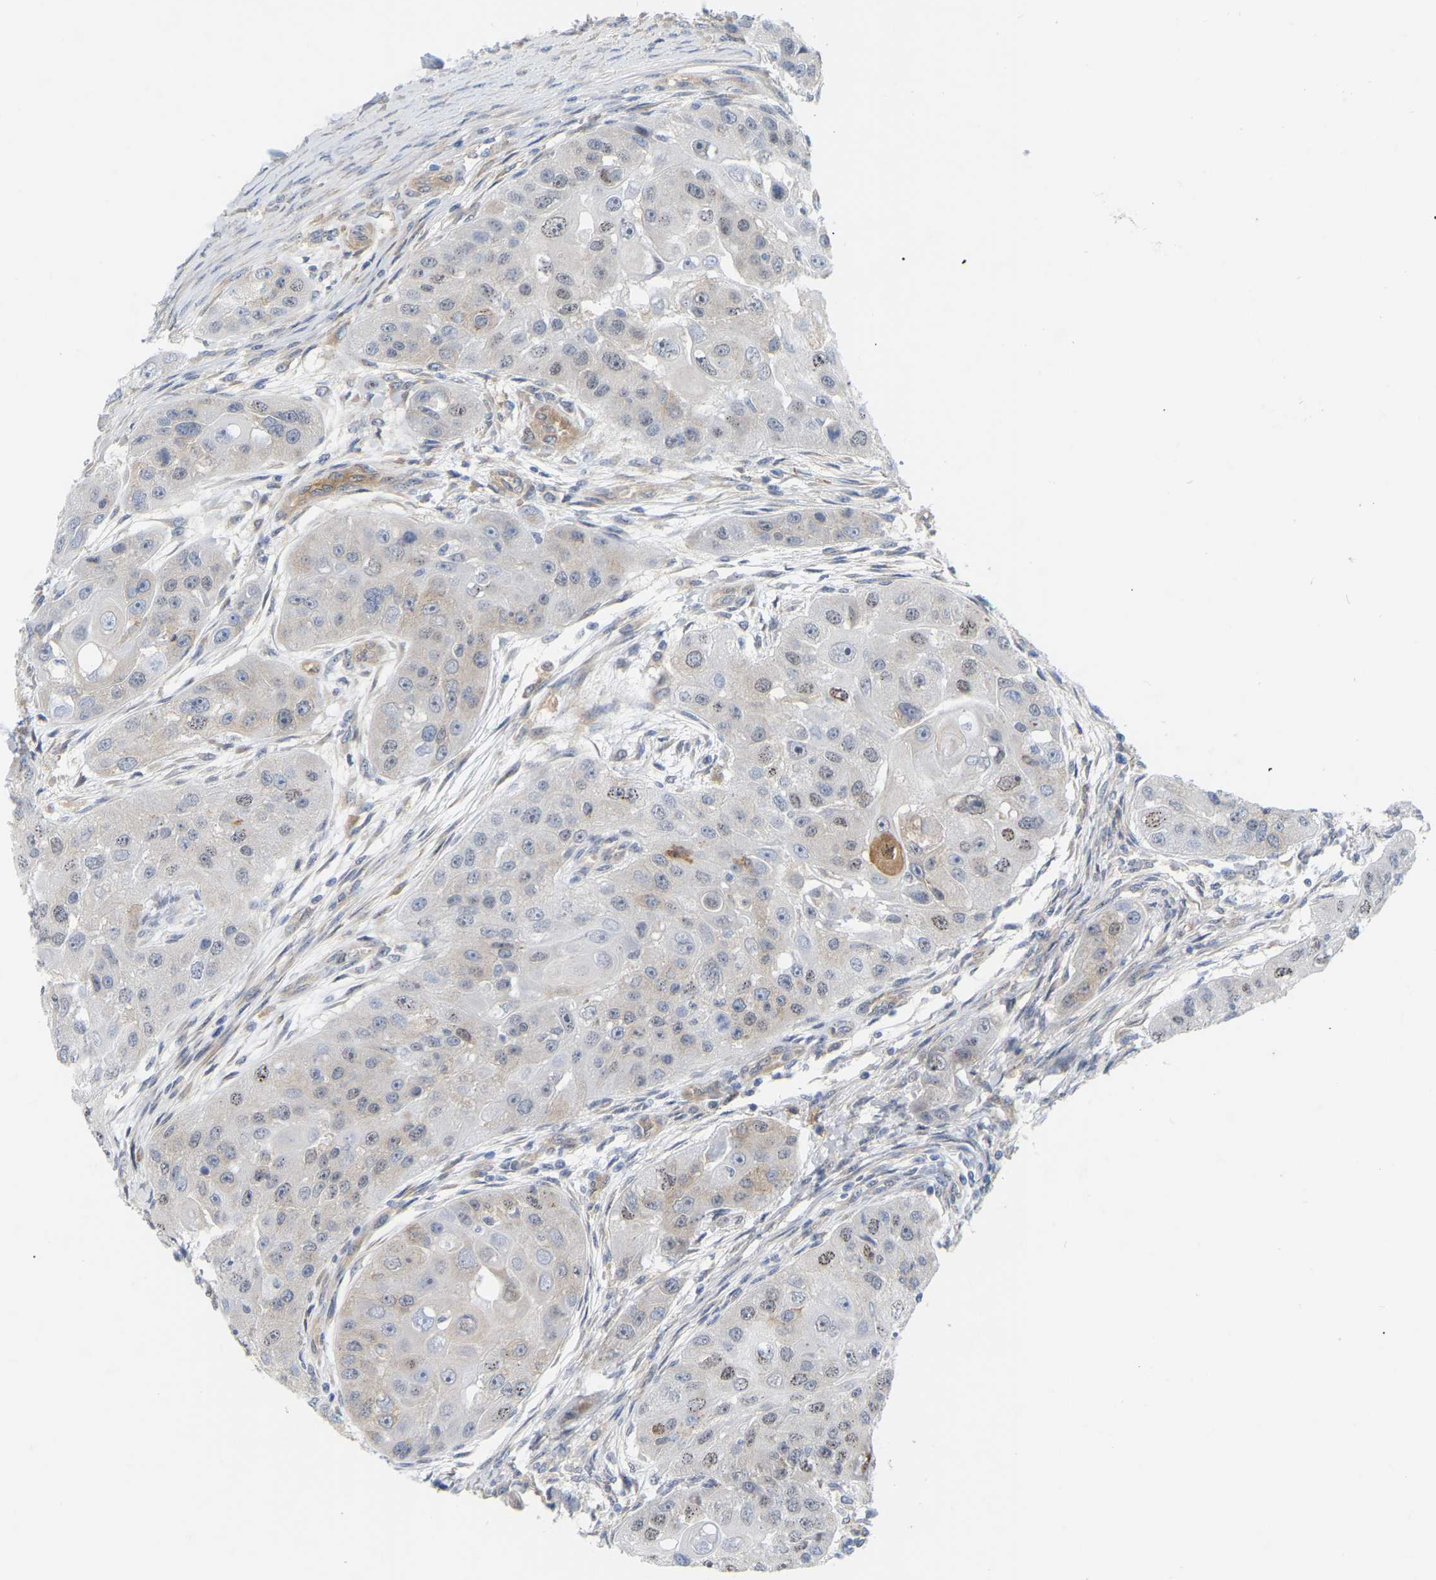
{"staining": {"intensity": "negative", "quantity": "none", "location": "none"}, "tissue": "head and neck cancer", "cell_type": "Tumor cells", "image_type": "cancer", "snomed": [{"axis": "morphology", "description": "Normal tissue, NOS"}, {"axis": "morphology", "description": "Squamous cell carcinoma, NOS"}, {"axis": "topography", "description": "Skeletal muscle"}, {"axis": "topography", "description": "Head-Neck"}], "caption": "DAB immunohistochemical staining of head and neck cancer (squamous cell carcinoma) displays no significant positivity in tumor cells. Brightfield microscopy of immunohistochemistry stained with DAB (brown) and hematoxylin (blue), captured at high magnification.", "gene": "RAPH1", "patient": {"sex": "male", "age": 51}}